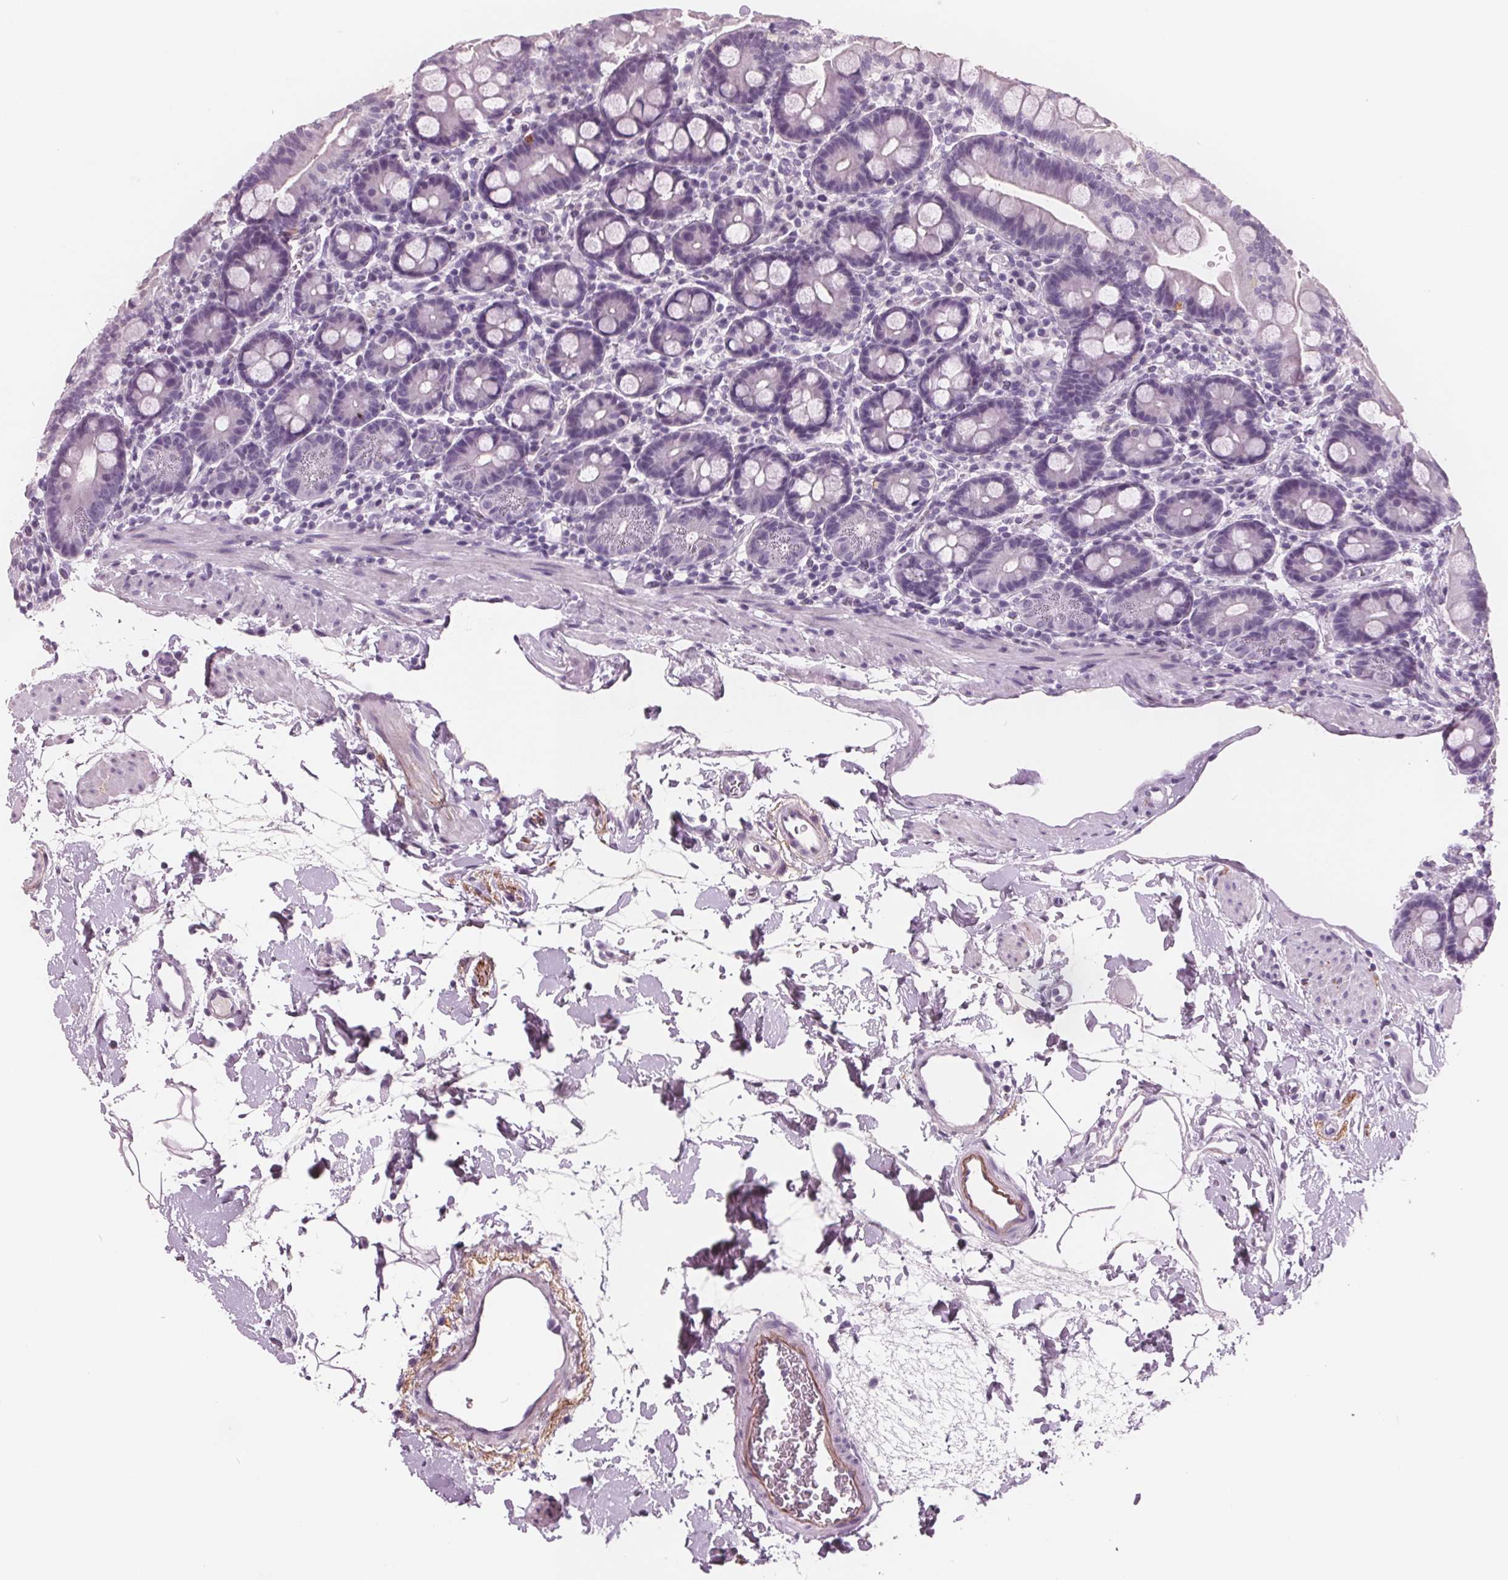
{"staining": {"intensity": "negative", "quantity": "none", "location": "none"}, "tissue": "duodenum", "cell_type": "Glandular cells", "image_type": "normal", "snomed": [{"axis": "morphology", "description": "Normal tissue, NOS"}, {"axis": "topography", "description": "Duodenum"}], "caption": "Histopathology image shows no significant protein expression in glandular cells of normal duodenum.", "gene": "AMBP", "patient": {"sex": "male", "age": 59}}